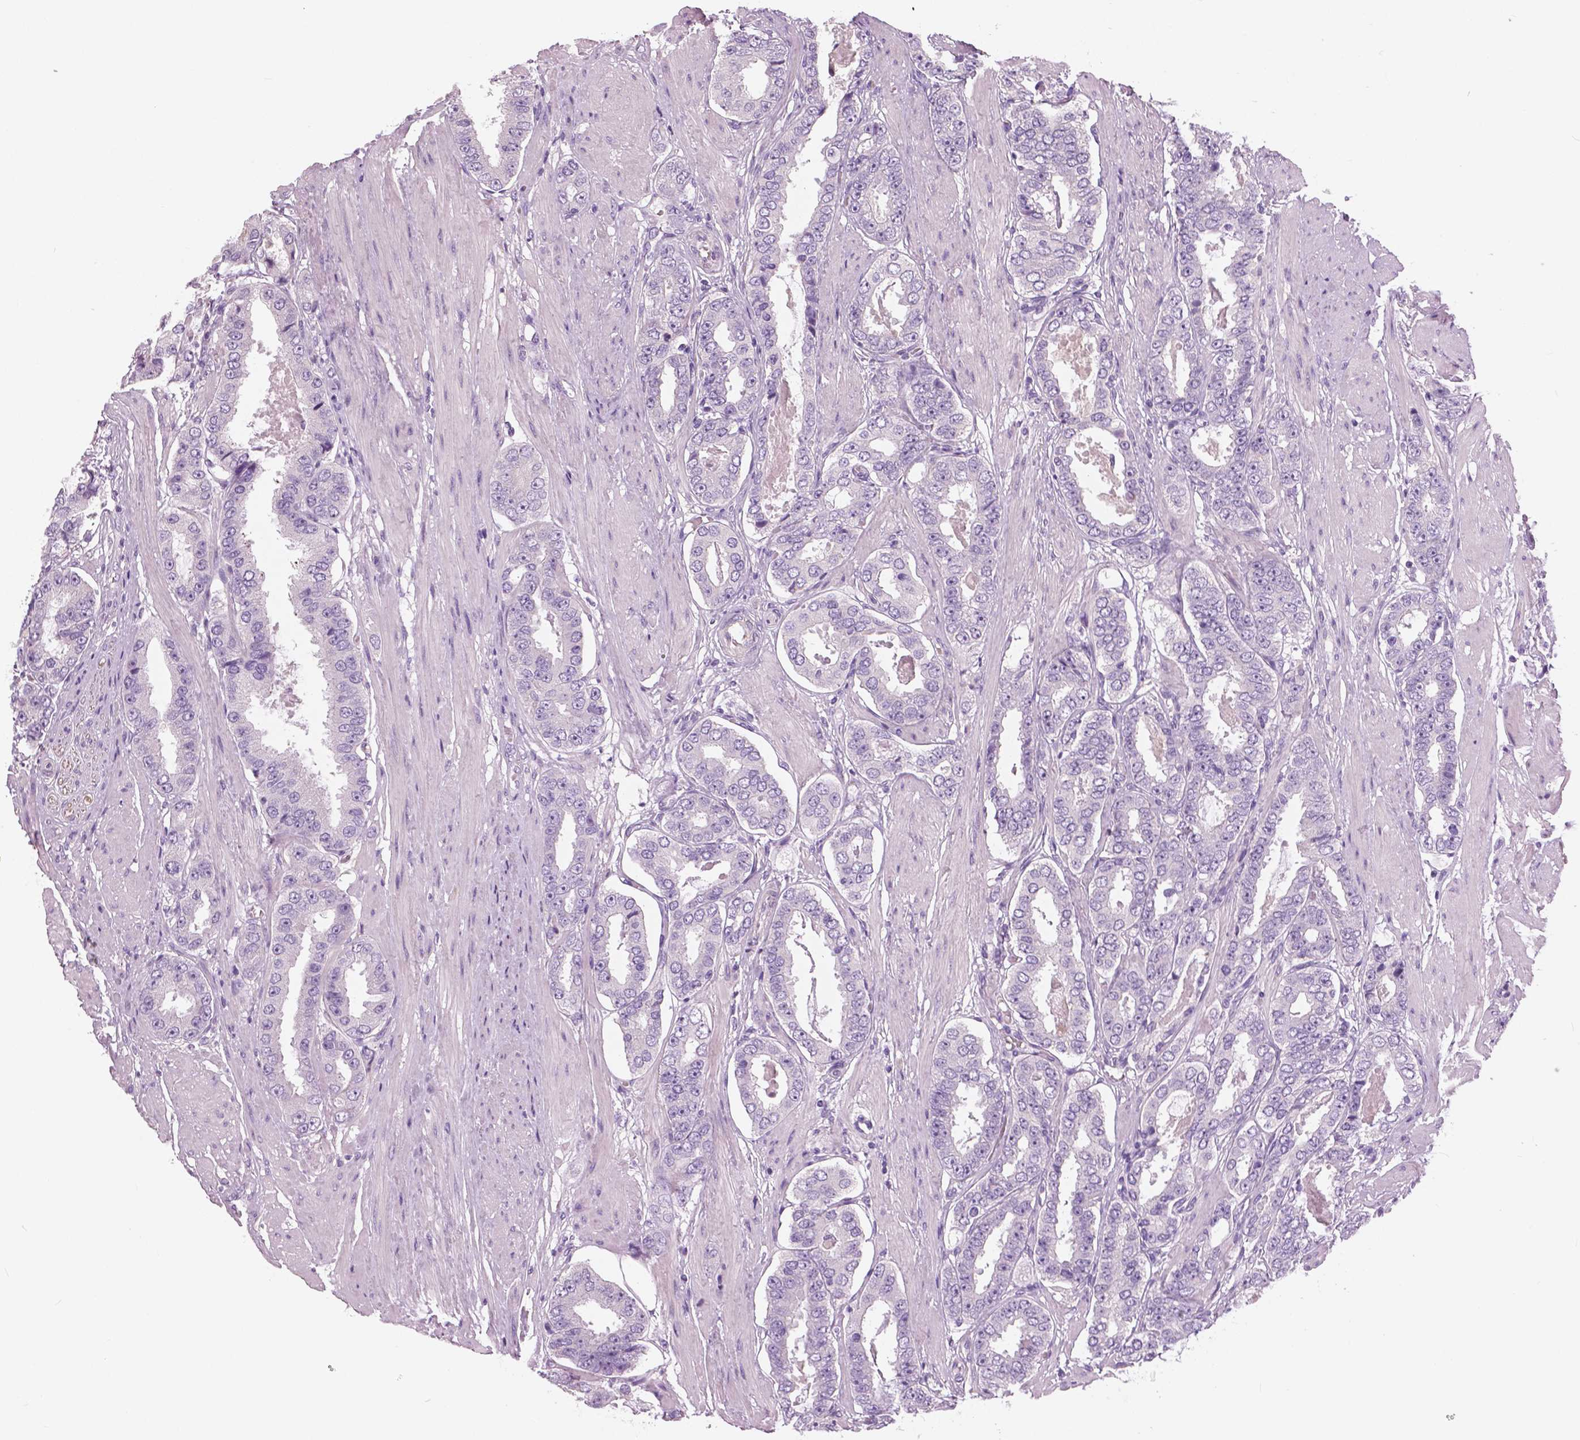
{"staining": {"intensity": "negative", "quantity": "none", "location": "none"}, "tissue": "prostate cancer", "cell_type": "Tumor cells", "image_type": "cancer", "snomed": [{"axis": "morphology", "description": "Adenocarcinoma, High grade"}, {"axis": "topography", "description": "Prostate"}], "caption": "Prostate cancer was stained to show a protein in brown. There is no significant expression in tumor cells.", "gene": "SERPINI1", "patient": {"sex": "male", "age": 63}}